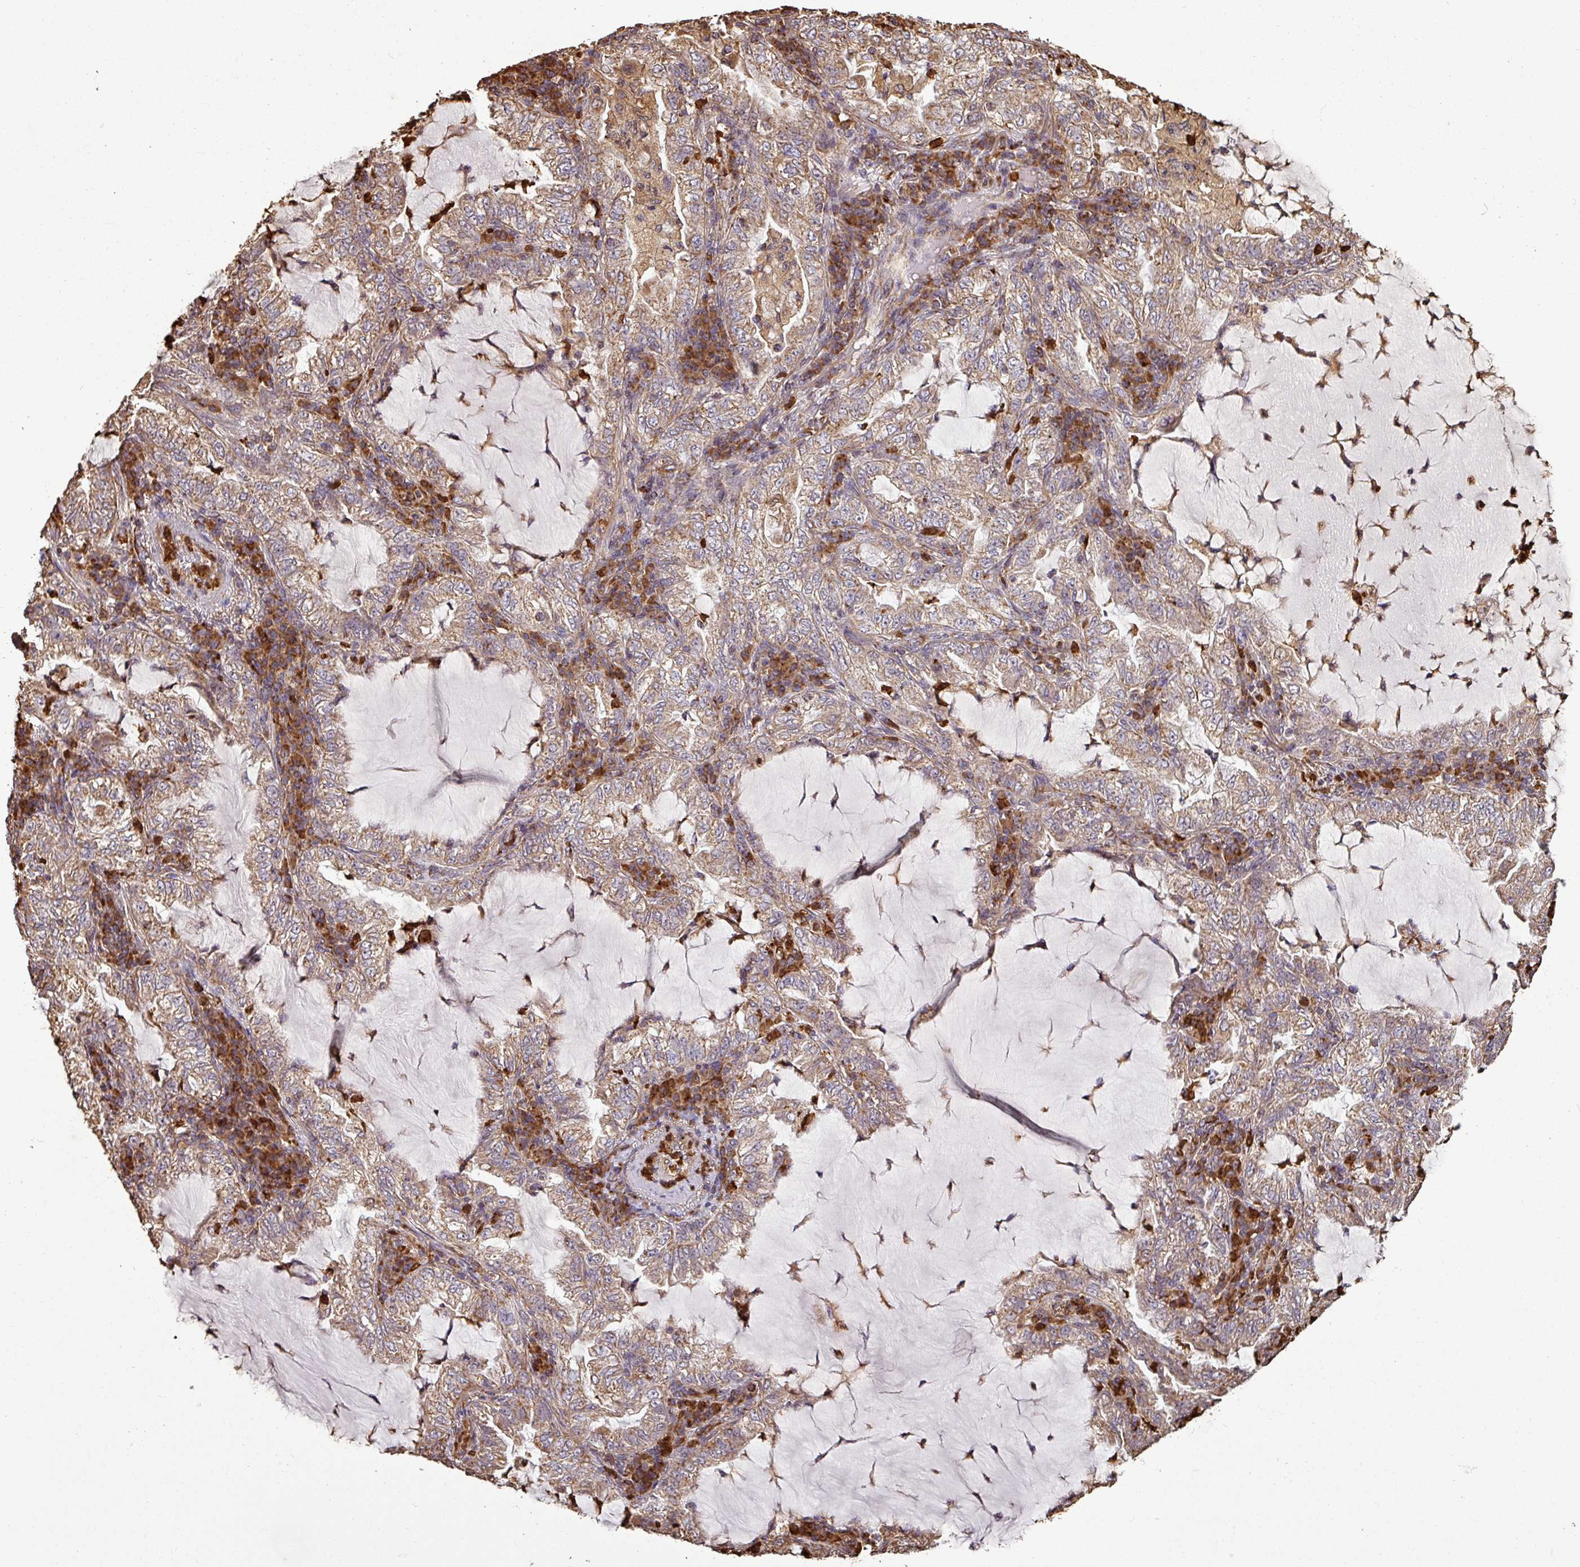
{"staining": {"intensity": "weak", "quantity": ">75%", "location": "cytoplasmic/membranous"}, "tissue": "lung cancer", "cell_type": "Tumor cells", "image_type": "cancer", "snomed": [{"axis": "morphology", "description": "Adenocarcinoma, NOS"}, {"axis": "topography", "description": "Lung"}], "caption": "High-magnification brightfield microscopy of lung cancer stained with DAB (brown) and counterstained with hematoxylin (blue). tumor cells exhibit weak cytoplasmic/membranous positivity is seen in approximately>75% of cells. The protein of interest is stained brown, and the nuclei are stained in blue (DAB IHC with brightfield microscopy, high magnification).", "gene": "PLEKHM1", "patient": {"sex": "female", "age": 73}}